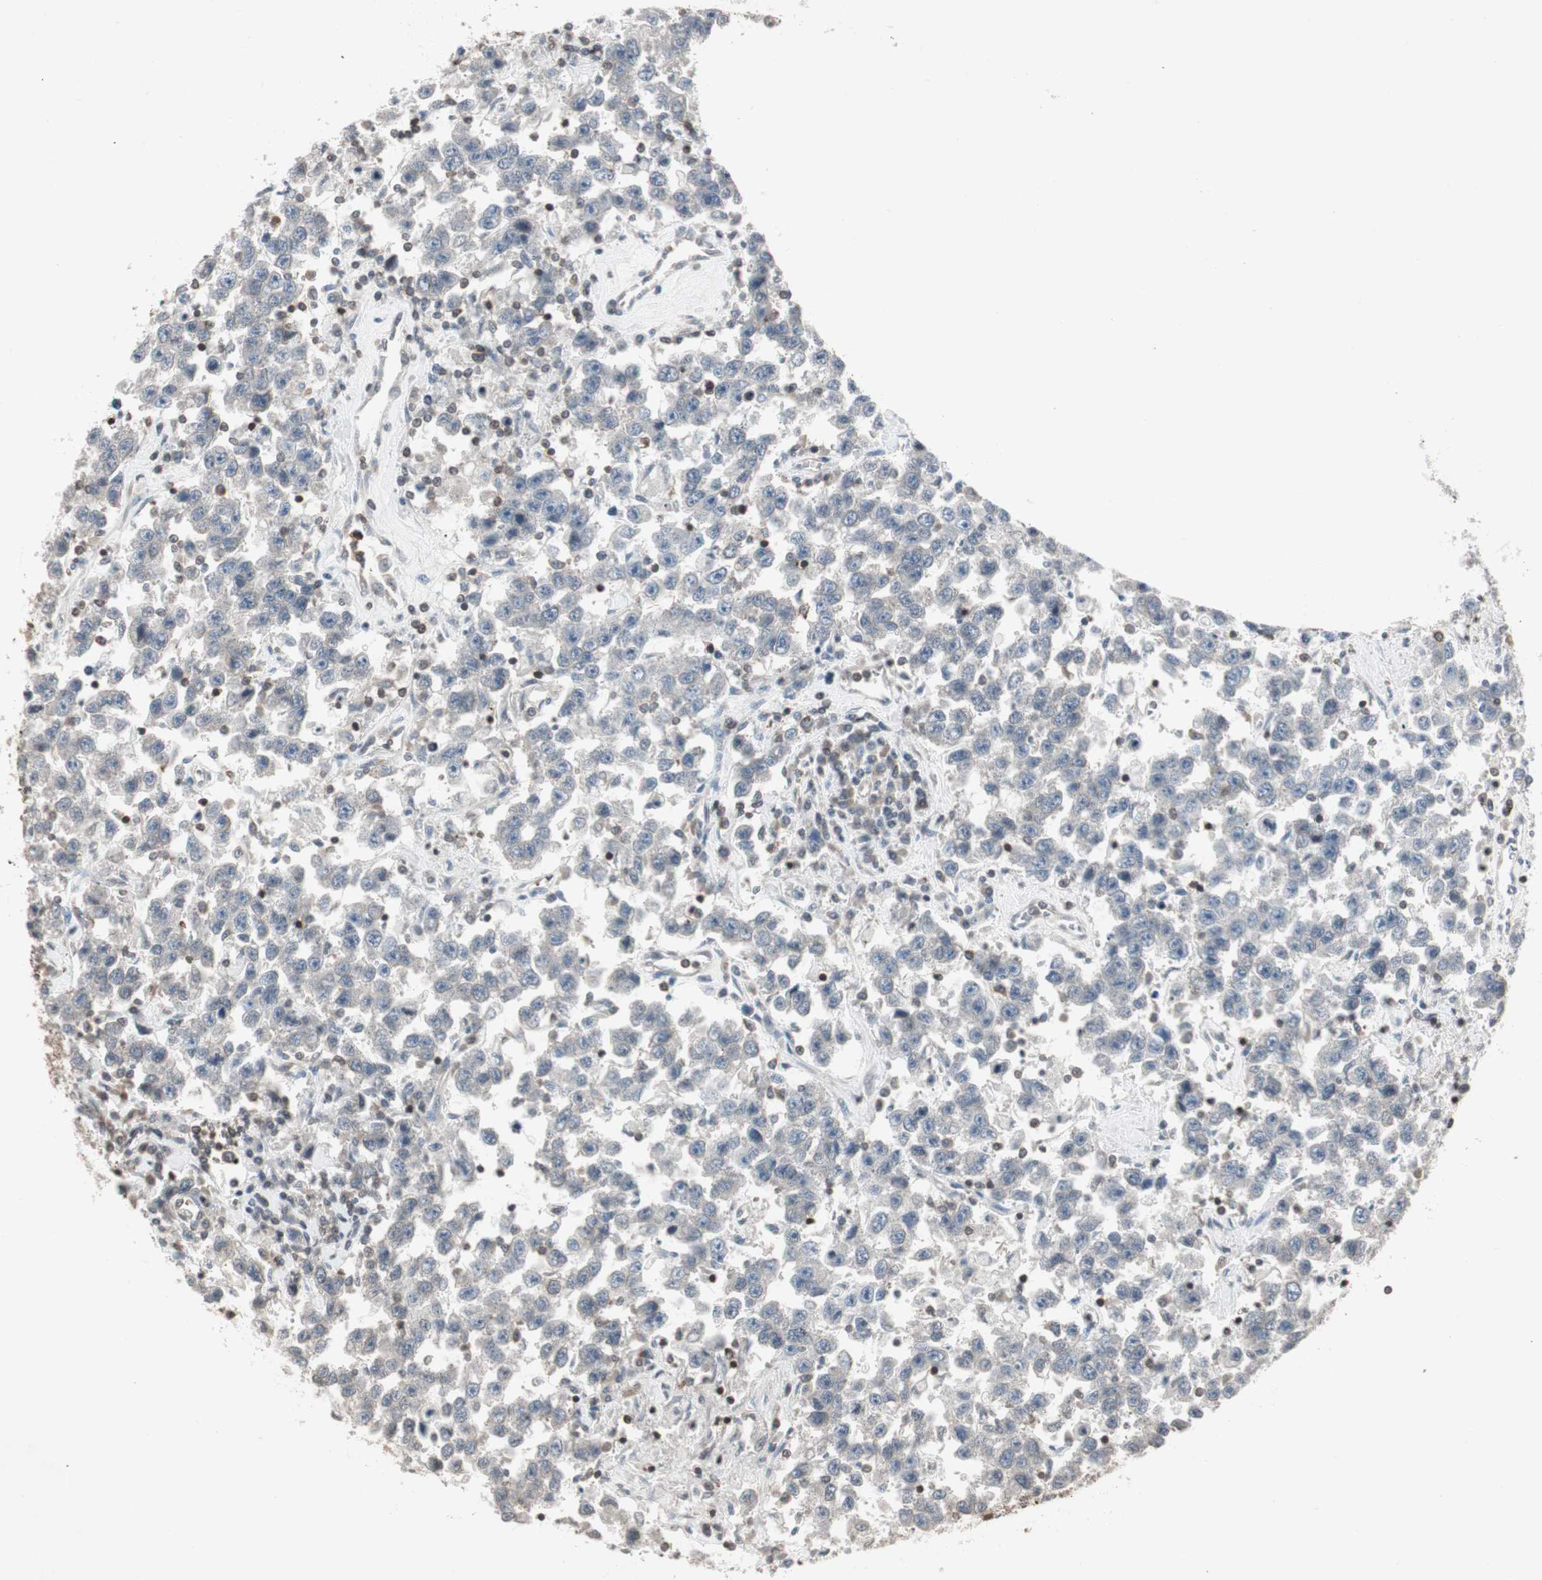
{"staining": {"intensity": "negative", "quantity": "none", "location": "none"}, "tissue": "testis cancer", "cell_type": "Tumor cells", "image_type": "cancer", "snomed": [{"axis": "morphology", "description": "Seminoma, NOS"}, {"axis": "topography", "description": "Testis"}], "caption": "The image demonstrates no staining of tumor cells in testis seminoma.", "gene": "ARHGEF1", "patient": {"sex": "male", "age": 41}}